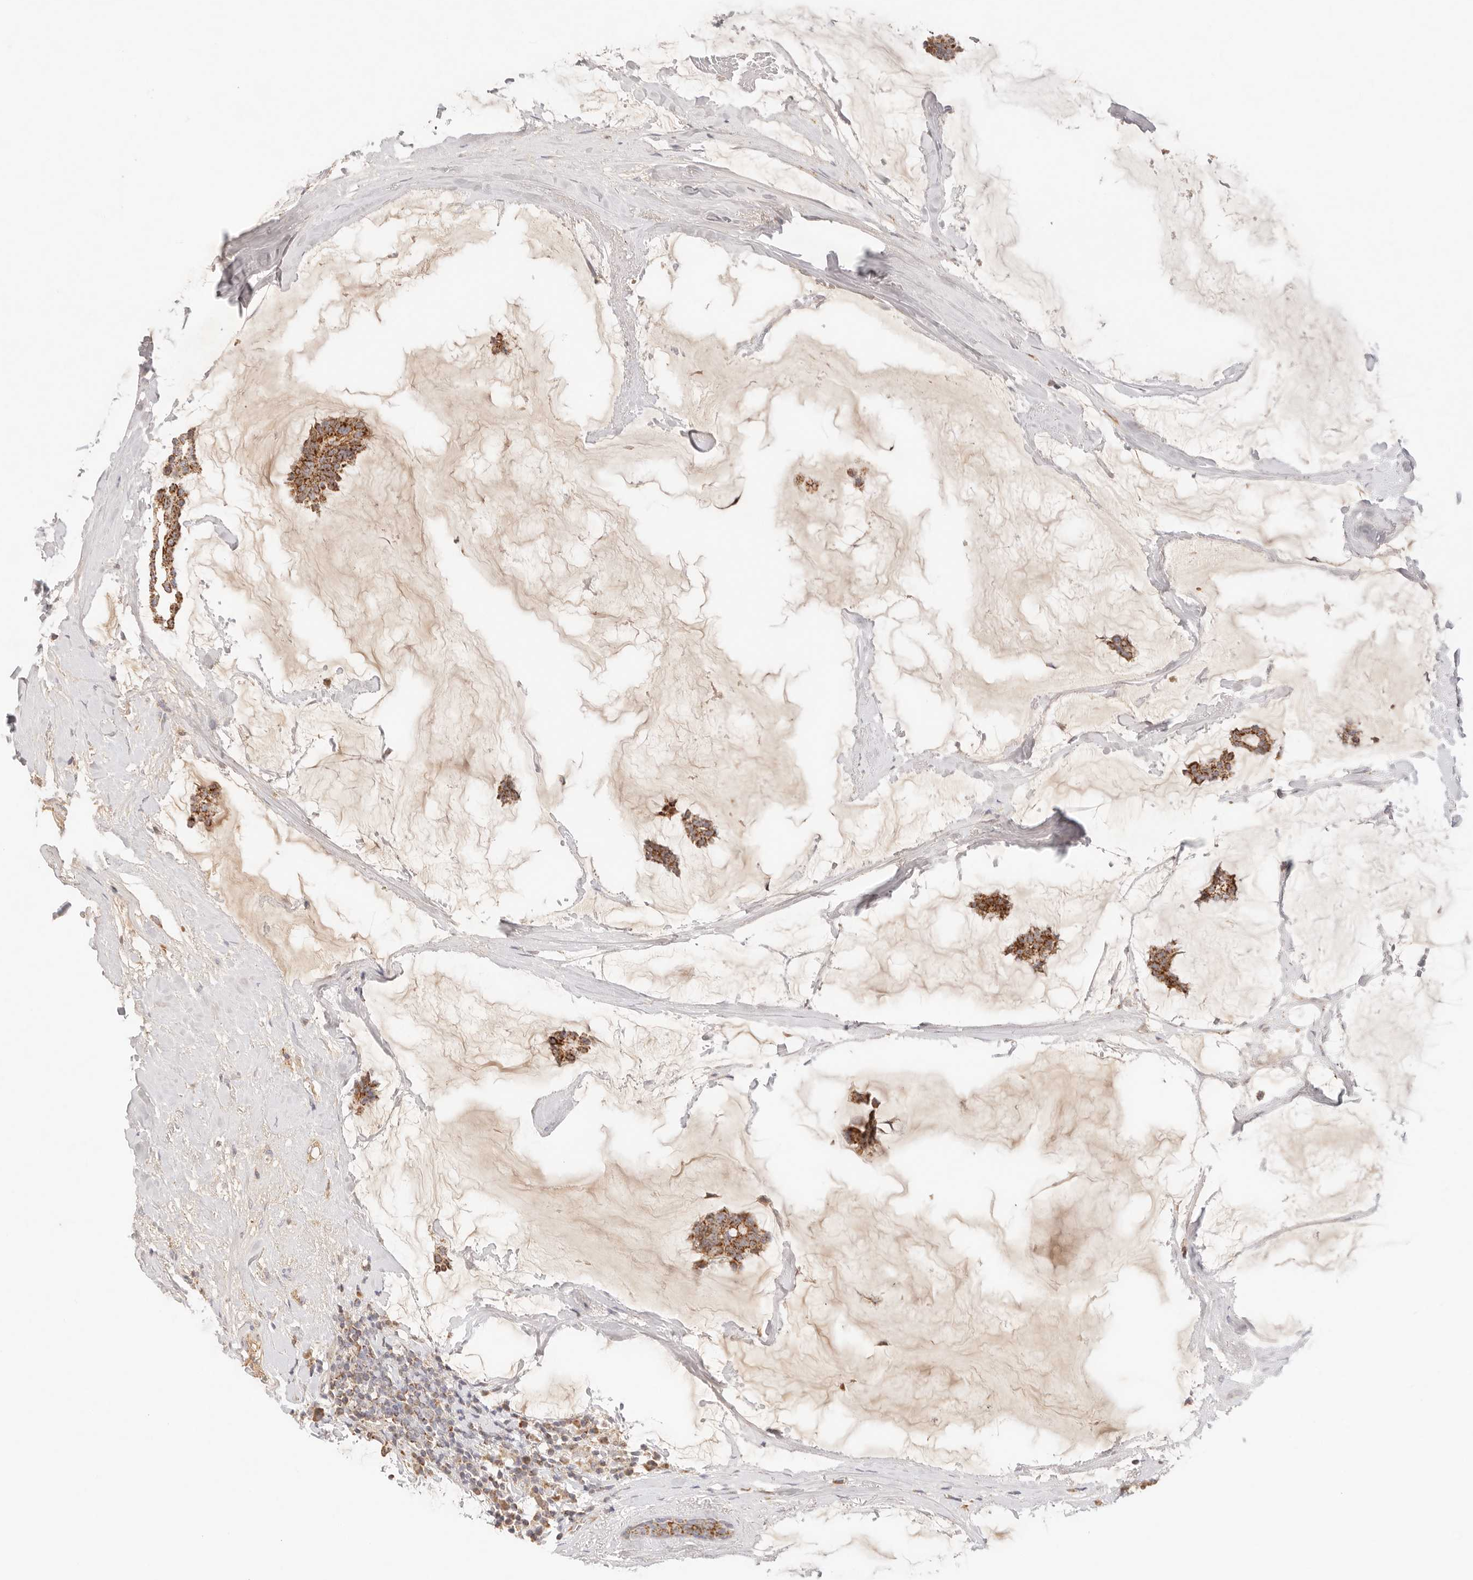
{"staining": {"intensity": "moderate", "quantity": ">75%", "location": "cytoplasmic/membranous"}, "tissue": "breast cancer", "cell_type": "Tumor cells", "image_type": "cancer", "snomed": [{"axis": "morphology", "description": "Duct carcinoma"}, {"axis": "topography", "description": "Breast"}], "caption": "This is a histology image of immunohistochemistry staining of intraductal carcinoma (breast), which shows moderate staining in the cytoplasmic/membranous of tumor cells.", "gene": "COA6", "patient": {"sex": "female", "age": 93}}